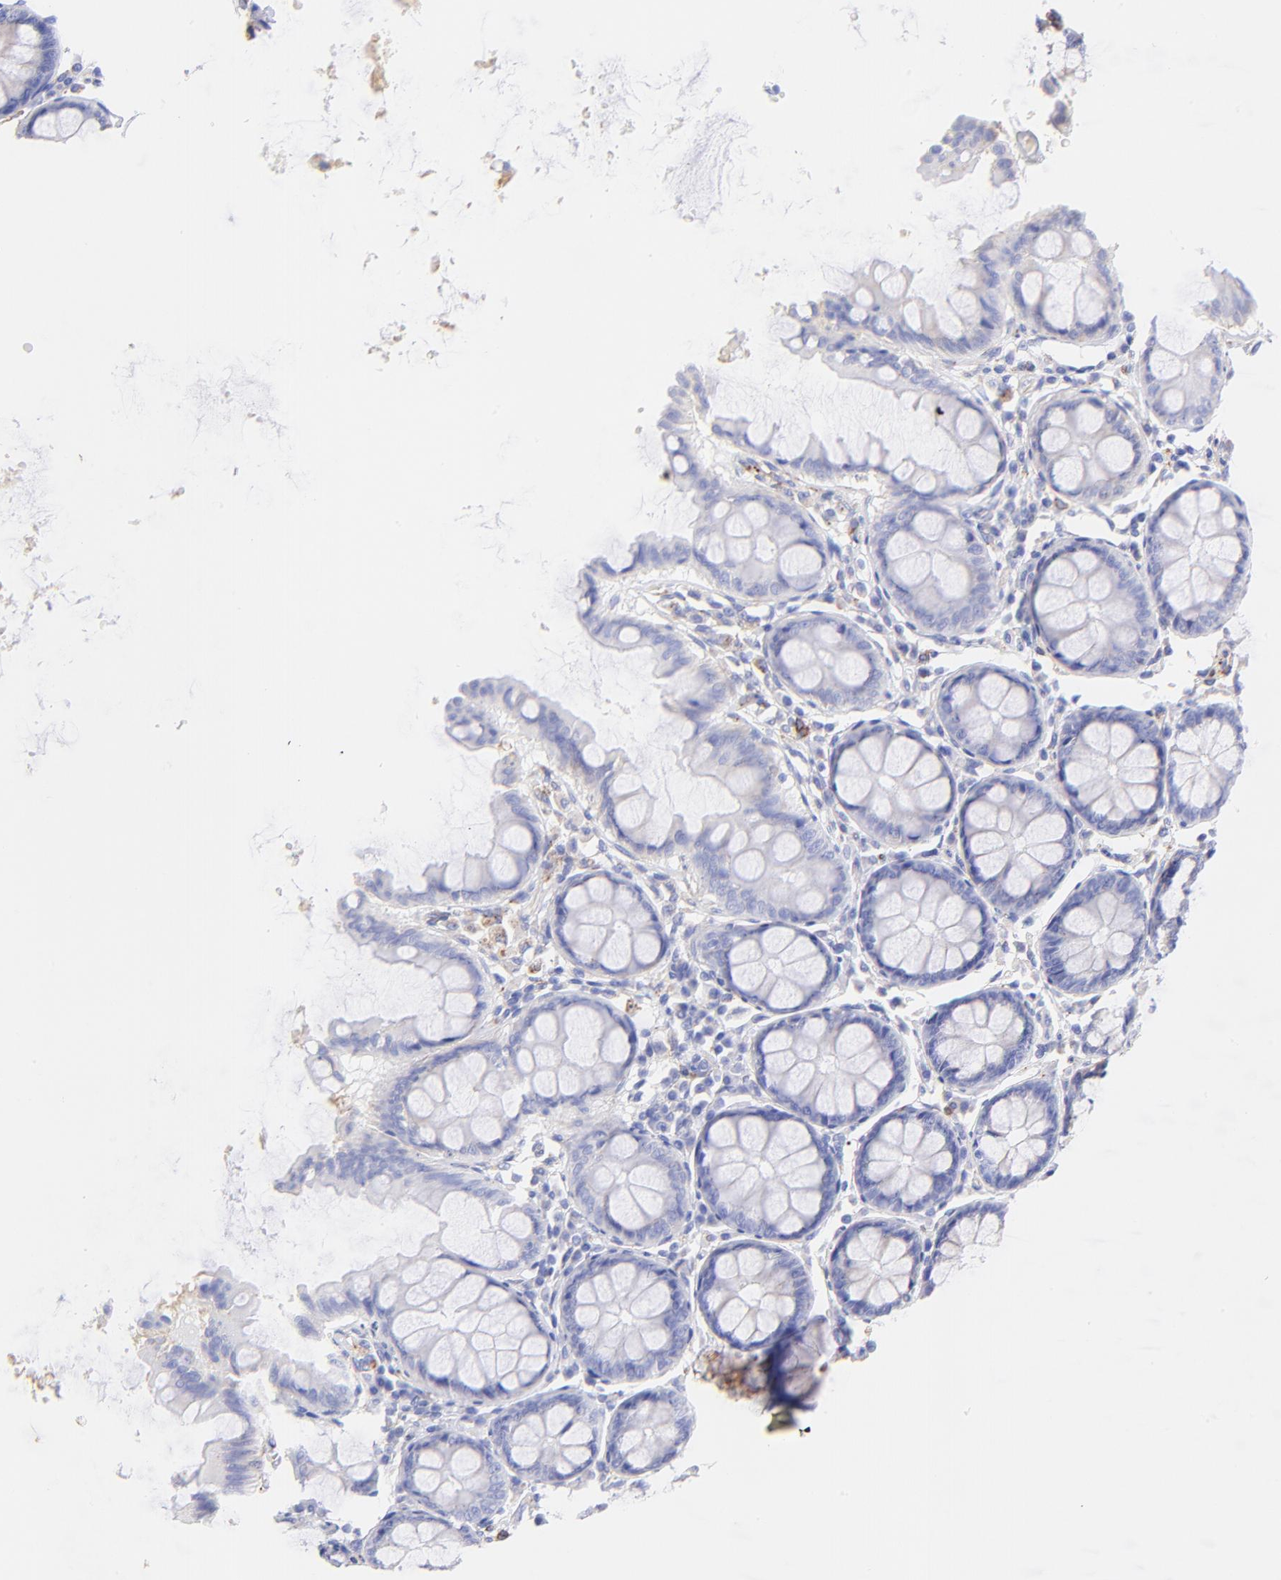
{"staining": {"intensity": "negative", "quantity": "none", "location": "none"}, "tissue": "colon", "cell_type": "Endothelial cells", "image_type": "normal", "snomed": [{"axis": "morphology", "description": "Normal tissue, NOS"}, {"axis": "topography", "description": "Colon"}], "caption": "An image of colon stained for a protein displays no brown staining in endothelial cells.", "gene": "SPARC", "patient": {"sex": "female", "age": 61}}